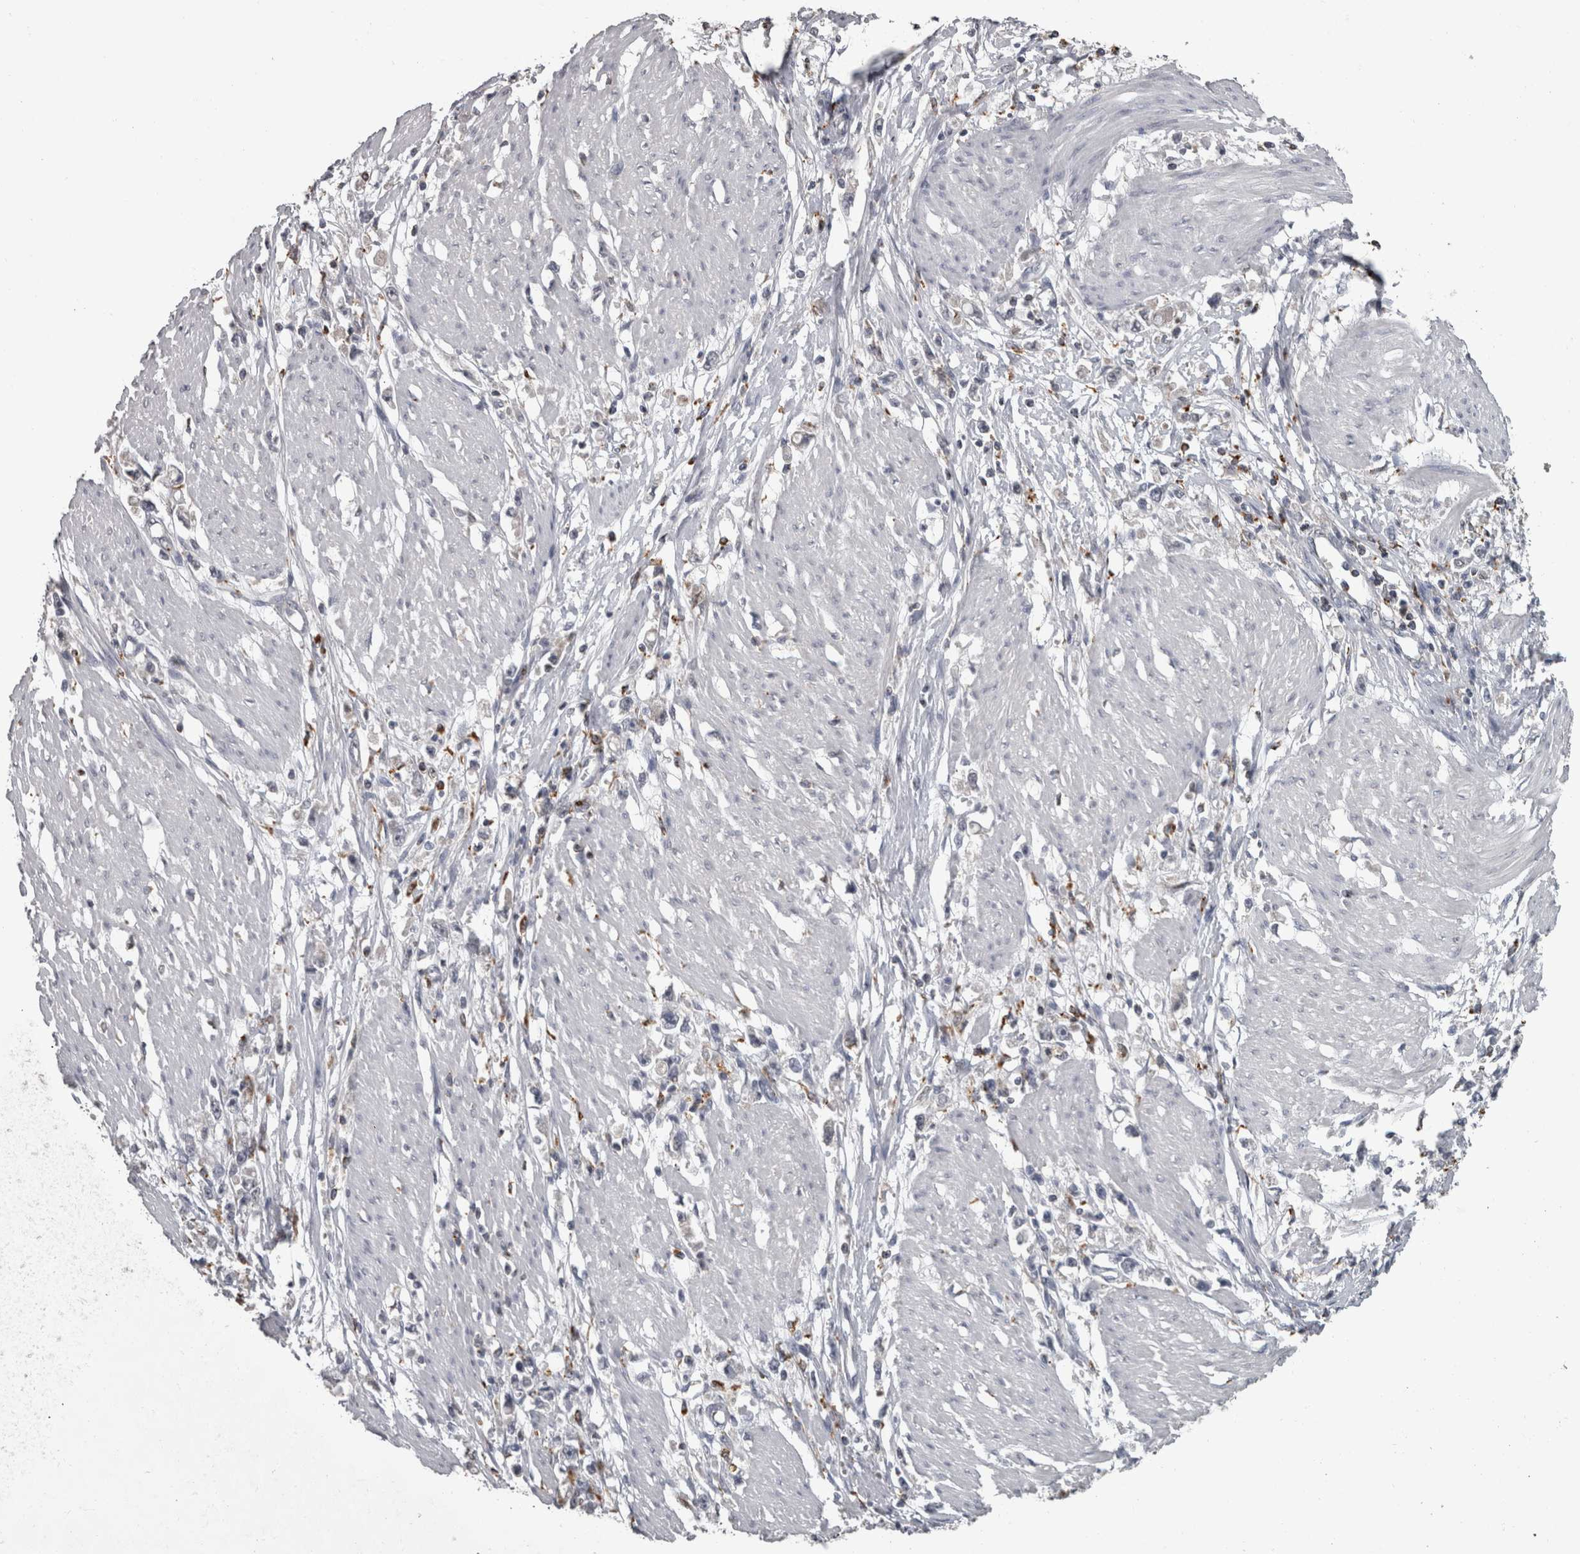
{"staining": {"intensity": "negative", "quantity": "none", "location": "none"}, "tissue": "stomach cancer", "cell_type": "Tumor cells", "image_type": "cancer", "snomed": [{"axis": "morphology", "description": "Adenocarcinoma, NOS"}, {"axis": "topography", "description": "Stomach"}], "caption": "This is an immunohistochemistry (IHC) histopathology image of stomach cancer (adenocarcinoma). There is no staining in tumor cells.", "gene": "NAAA", "patient": {"sex": "female", "age": 59}}